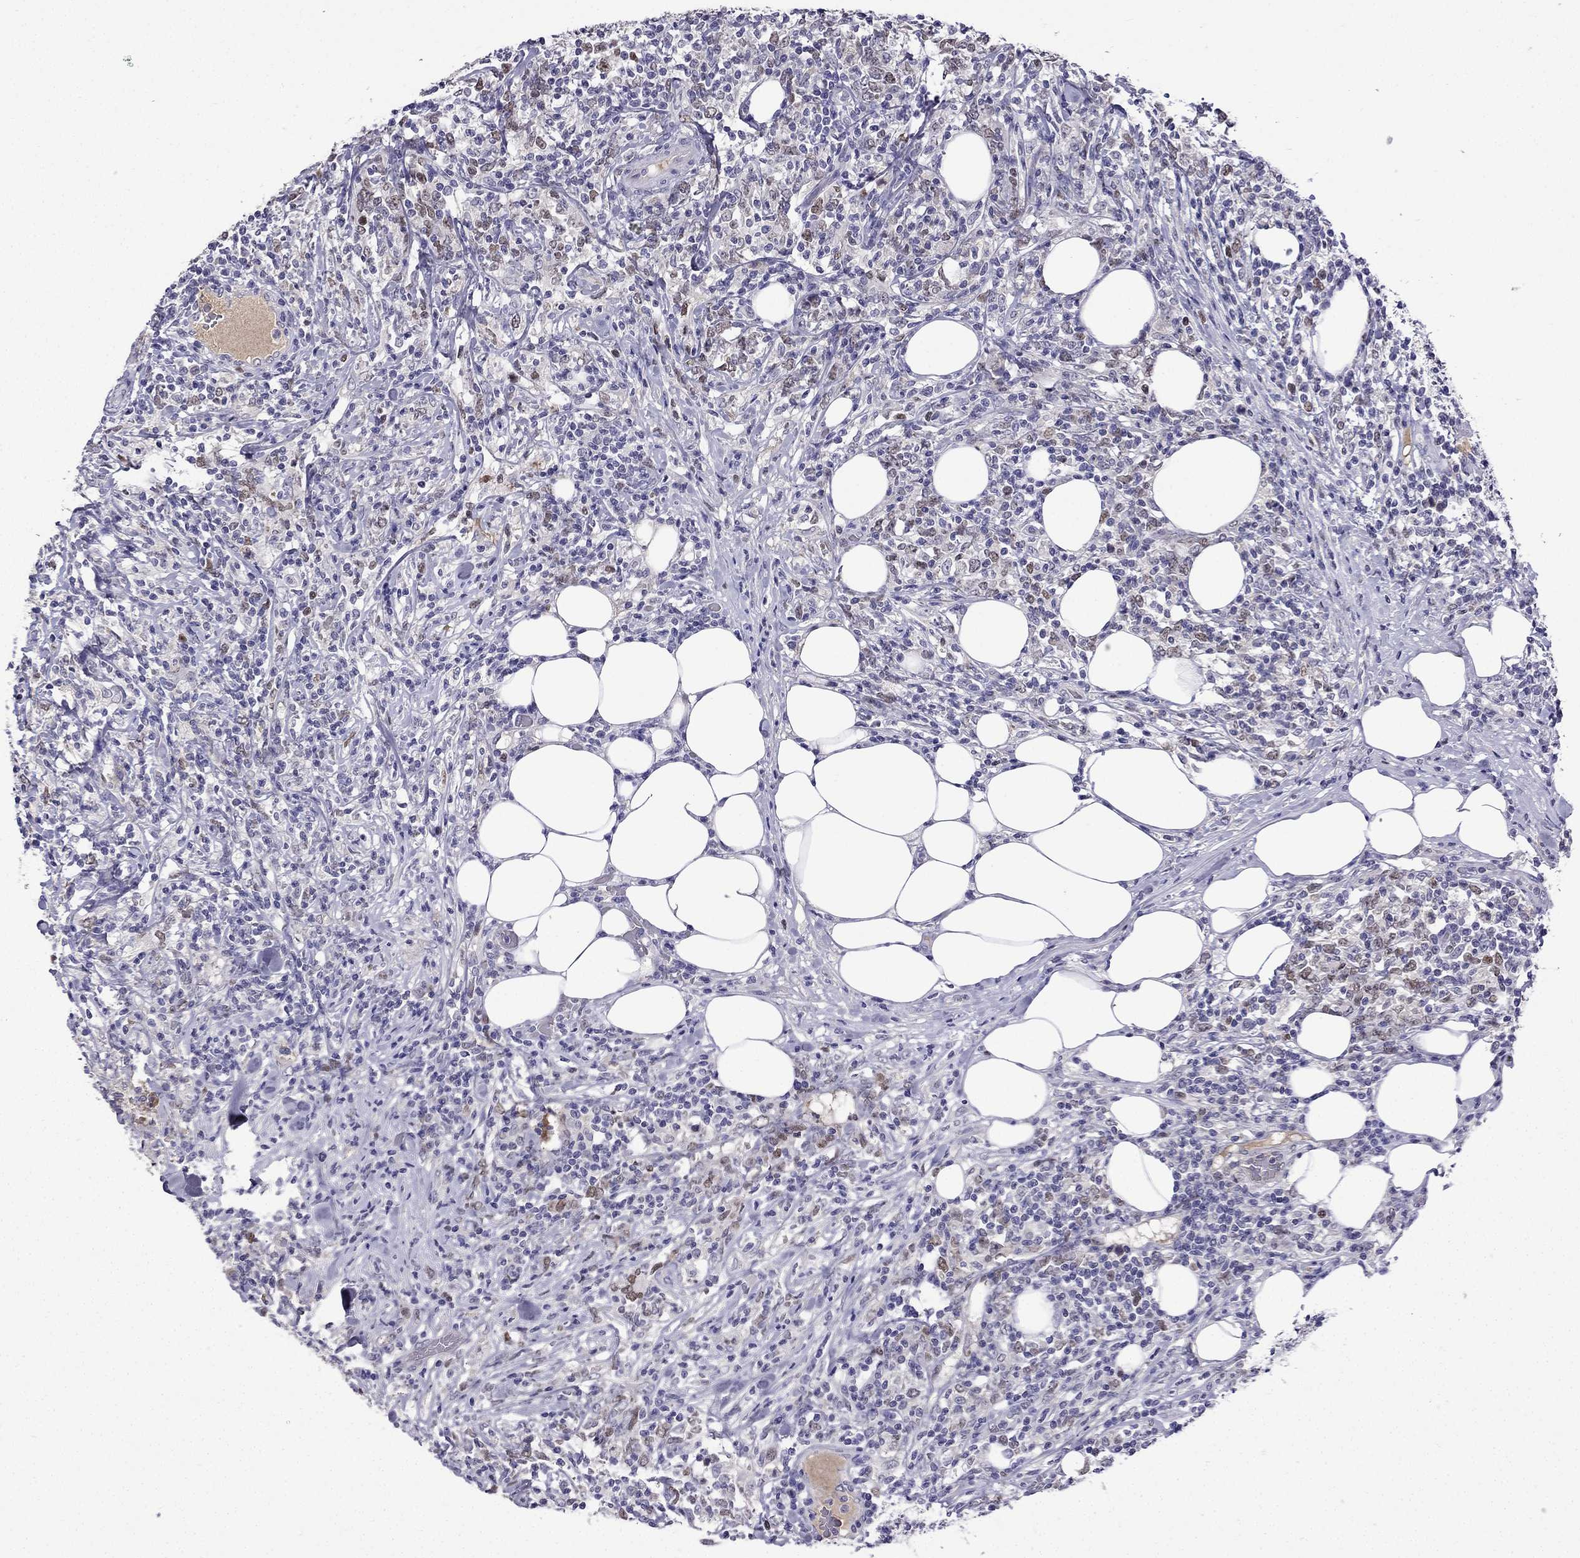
{"staining": {"intensity": "weak", "quantity": "<25%", "location": "nuclear"}, "tissue": "lymphoma", "cell_type": "Tumor cells", "image_type": "cancer", "snomed": [{"axis": "morphology", "description": "Malignant lymphoma, non-Hodgkin's type, High grade"}, {"axis": "topography", "description": "Lymph node"}], "caption": "DAB (3,3'-diaminobenzidine) immunohistochemical staining of lymphoma shows no significant positivity in tumor cells.", "gene": "UHRF1", "patient": {"sex": "female", "age": 84}}